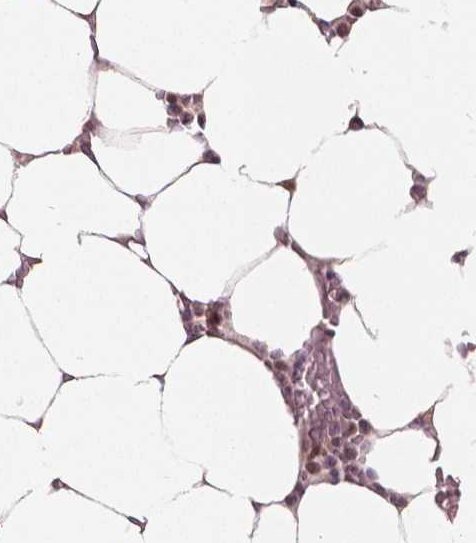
{"staining": {"intensity": "moderate", "quantity": "25%-75%", "location": "nuclear"}, "tissue": "bone marrow", "cell_type": "Hematopoietic cells", "image_type": "normal", "snomed": [{"axis": "morphology", "description": "Normal tissue, NOS"}, {"axis": "topography", "description": "Bone marrow"}], "caption": "Hematopoietic cells show medium levels of moderate nuclear staining in about 25%-75% of cells in normal bone marrow.", "gene": "NSD2", "patient": {"sex": "female", "age": 52}}